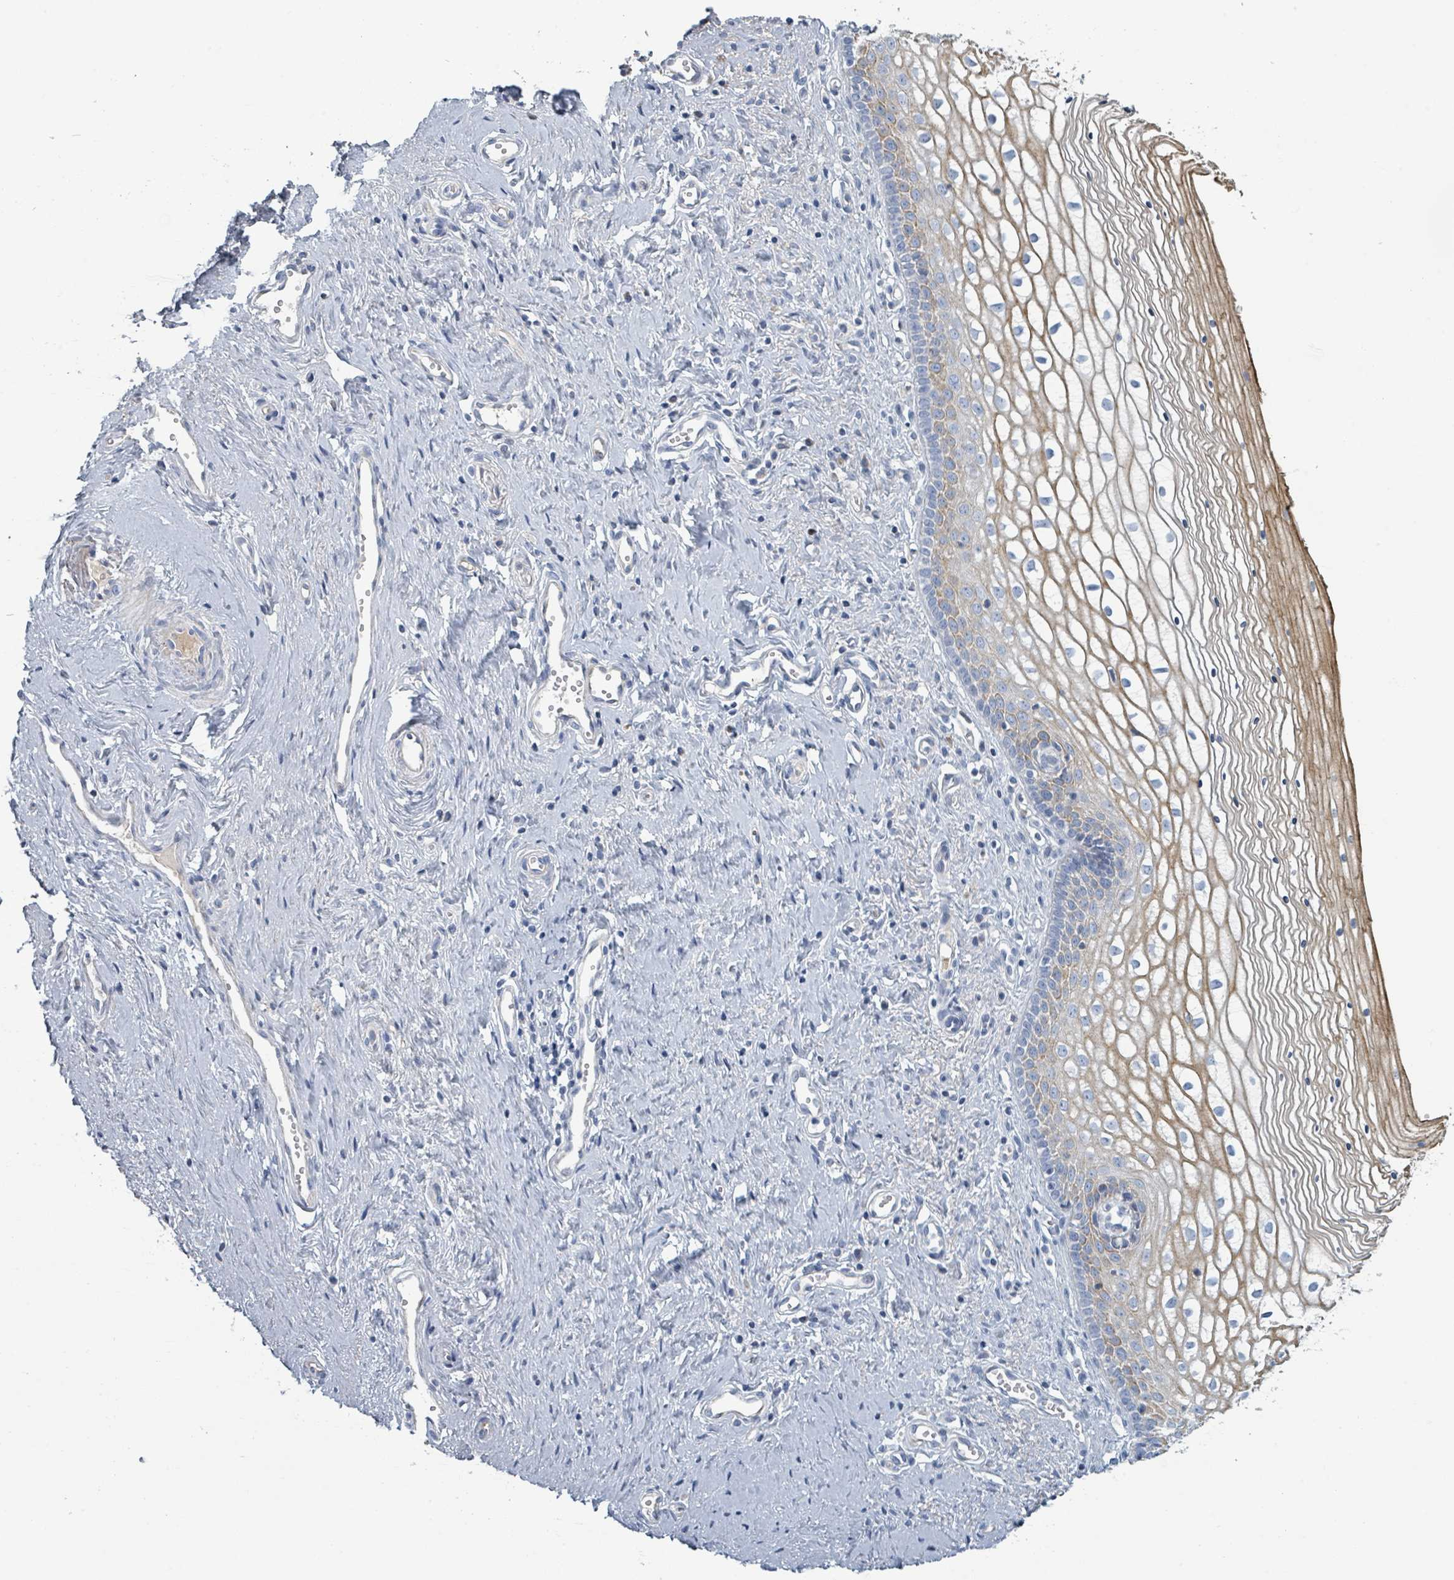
{"staining": {"intensity": "moderate", "quantity": "<25%", "location": "cytoplasmic/membranous"}, "tissue": "vagina", "cell_type": "Squamous epithelial cells", "image_type": "normal", "snomed": [{"axis": "morphology", "description": "Normal tissue, NOS"}, {"axis": "topography", "description": "Vagina"}], "caption": "Moderate cytoplasmic/membranous staining is identified in about <25% of squamous epithelial cells in normal vagina. (DAB (3,3'-diaminobenzidine) IHC with brightfield microscopy, high magnification).", "gene": "RAB33B", "patient": {"sex": "female", "age": 59}}